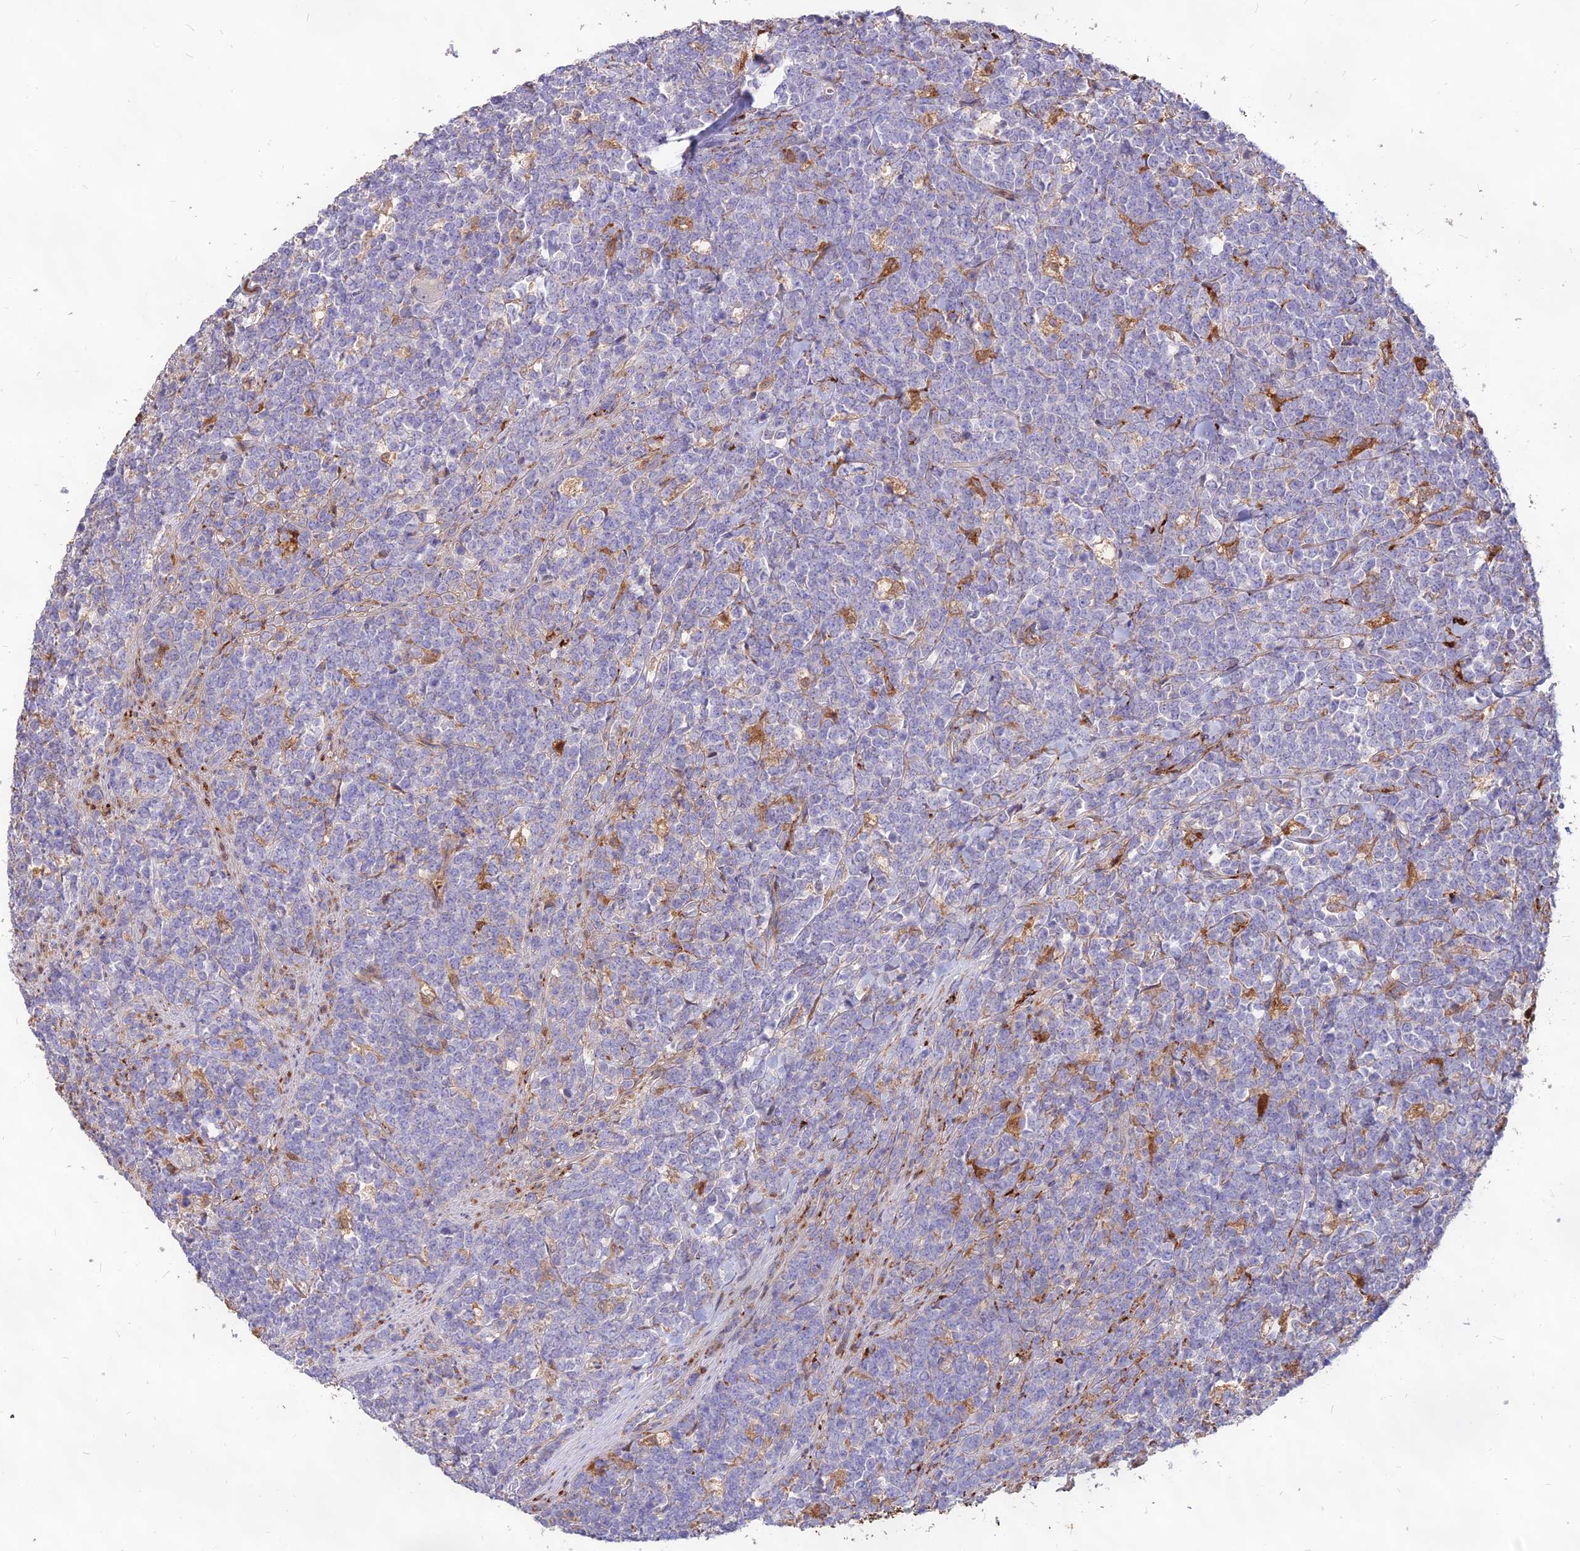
{"staining": {"intensity": "negative", "quantity": "none", "location": "none"}, "tissue": "lymphoma", "cell_type": "Tumor cells", "image_type": "cancer", "snomed": [{"axis": "morphology", "description": "Malignant lymphoma, non-Hodgkin's type, High grade"}, {"axis": "topography", "description": "Small intestine"}], "caption": "Tumor cells show no significant expression in lymphoma. (Stains: DAB immunohistochemistry (IHC) with hematoxylin counter stain, Microscopy: brightfield microscopy at high magnification).", "gene": "RIMOC1", "patient": {"sex": "male", "age": 8}}